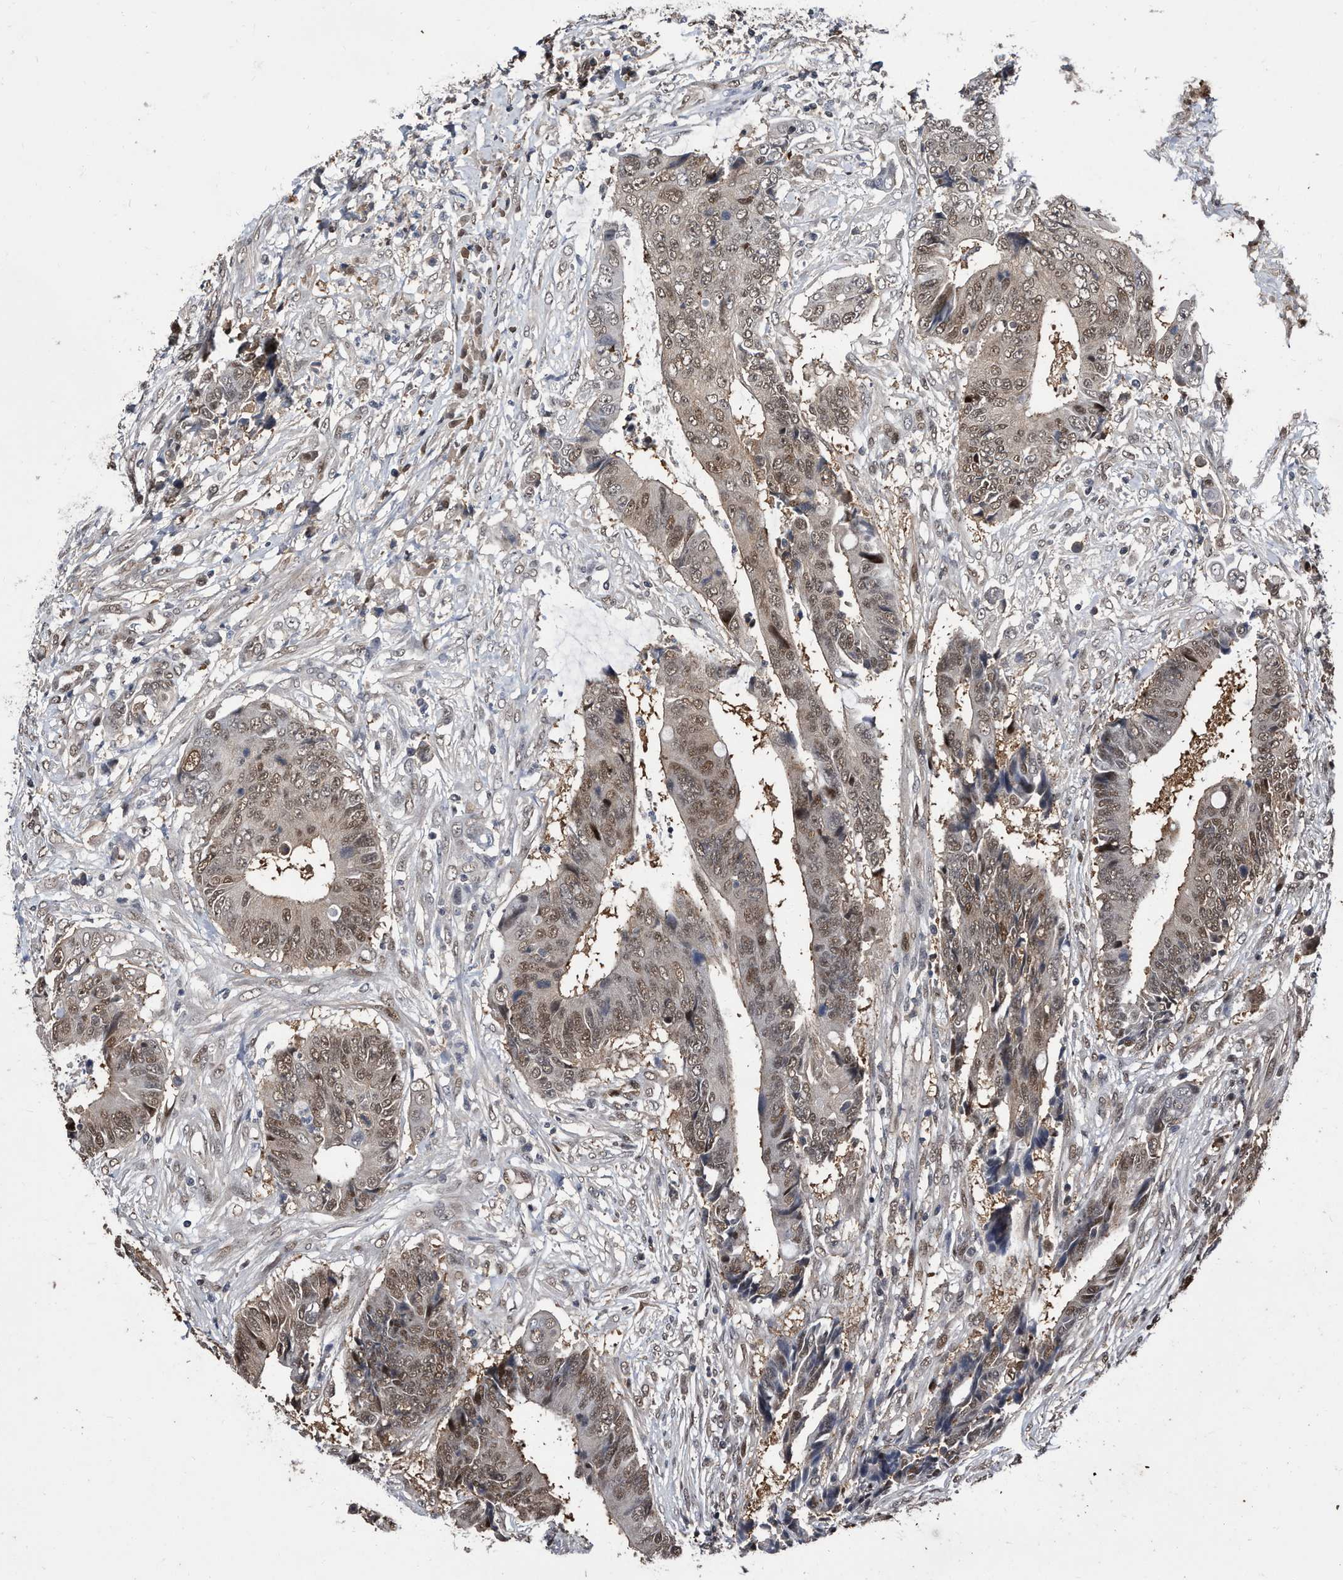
{"staining": {"intensity": "moderate", "quantity": ">75%", "location": "nuclear"}, "tissue": "colorectal cancer", "cell_type": "Tumor cells", "image_type": "cancer", "snomed": [{"axis": "morphology", "description": "Adenocarcinoma, NOS"}, {"axis": "topography", "description": "Rectum"}], "caption": "High-magnification brightfield microscopy of colorectal adenocarcinoma stained with DAB (3,3'-diaminobenzidine) (brown) and counterstained with hematoxylin (blue). tumor cells exhibit moderate nuclear expression is appreciated in approximately>75% of cells.", "gene": "RAD23B", "patient": {"sex": "male", "age": 84}}